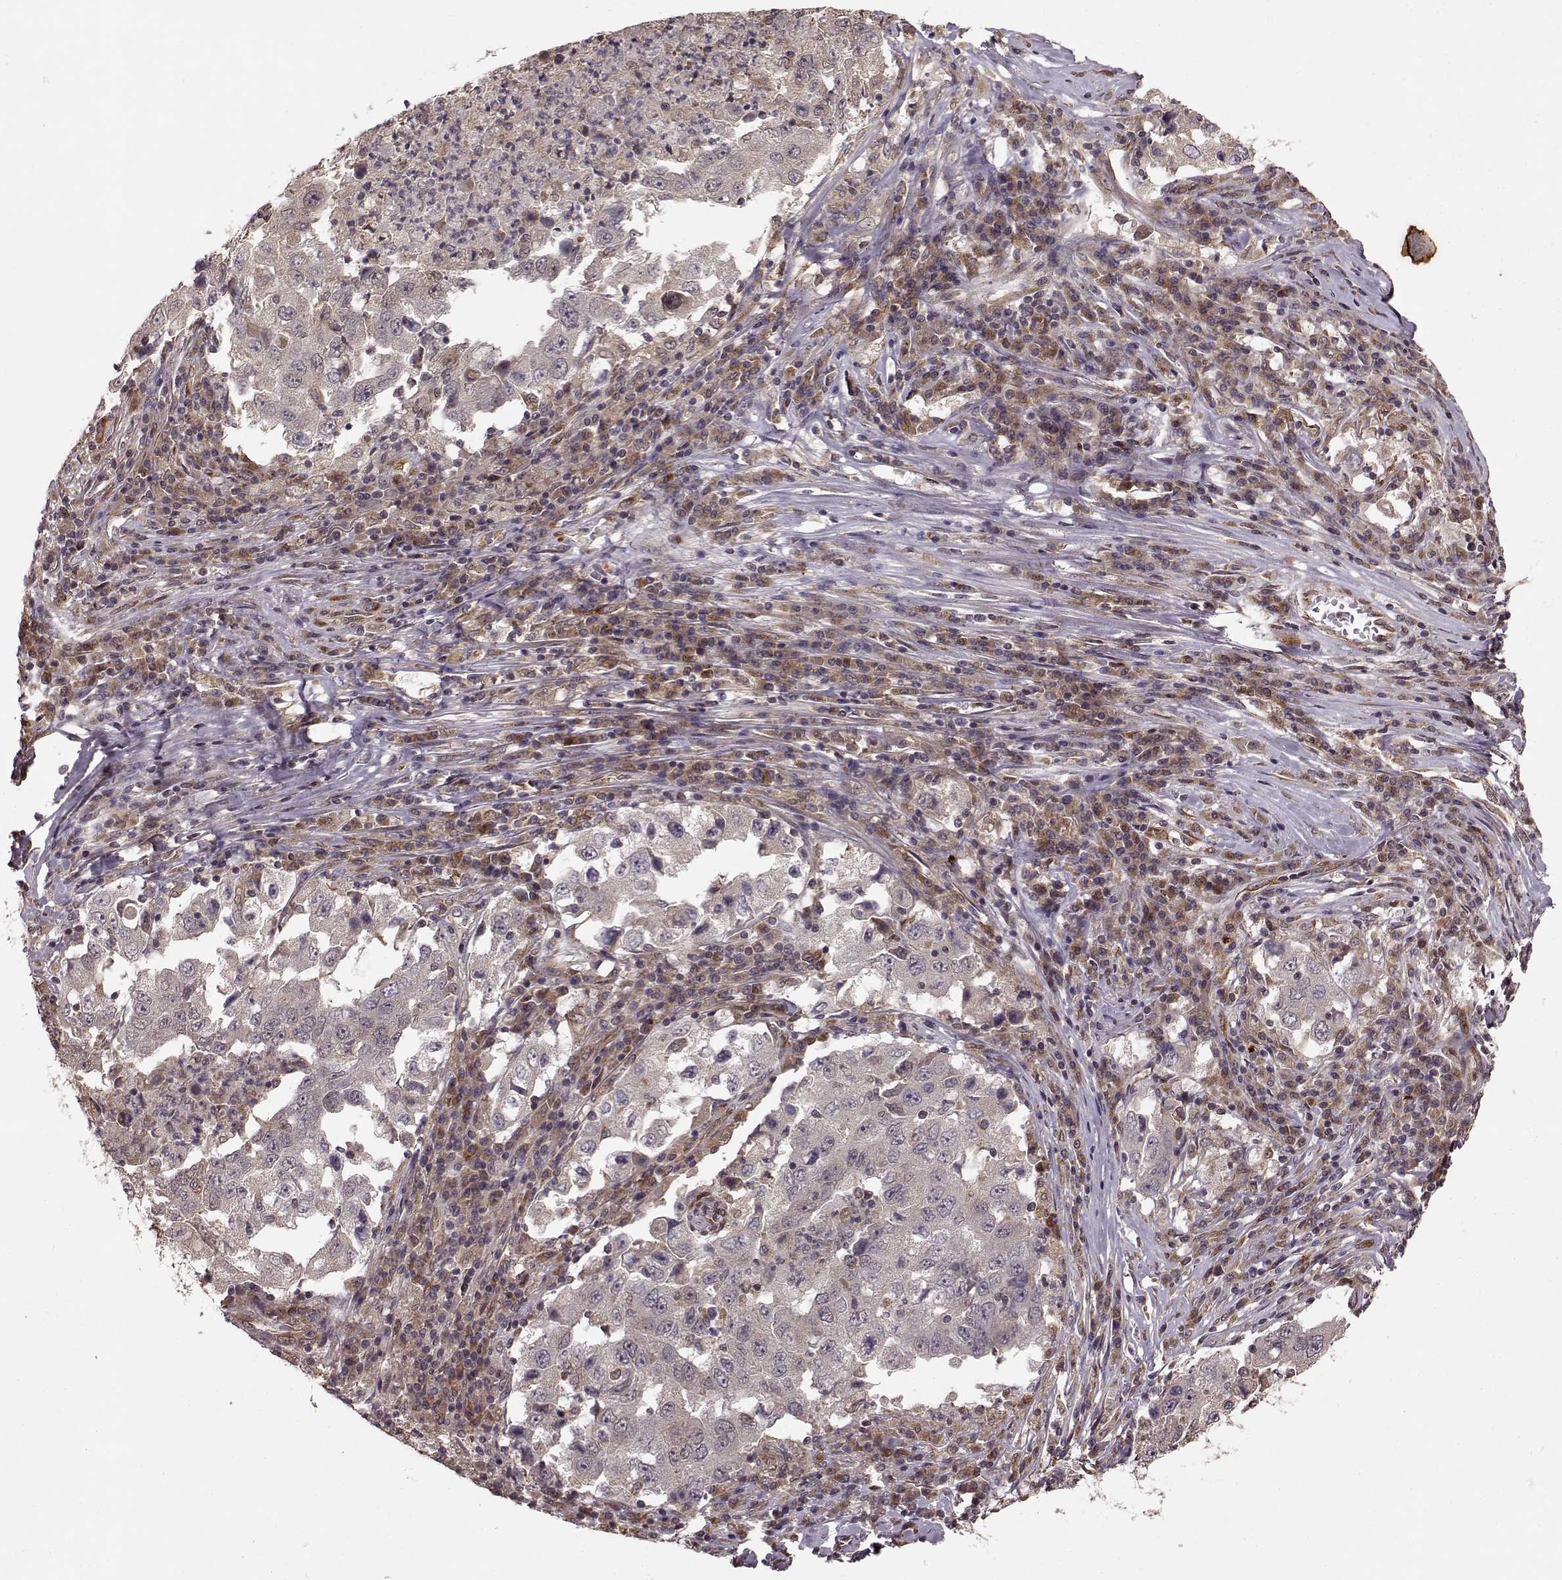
{"staining": {"intensity": "negative", "quantity": "none", "location": "none"}, "tissue": "lung cancer", "cell_type": "Tumor cells", "image_type": "cancer", "snomed": [{"axis": "morphology", "description": "Adenocarcinoma, NOS"}, {"axis": "topography", "description": "Lung"}], "caption": "Immunohistochemical staining of lung cancer (adenocarcinoma) displays no significant expression in tumor cells.", "gene": "YIPF5", "patient": {"sex": "male", "age": 73}}